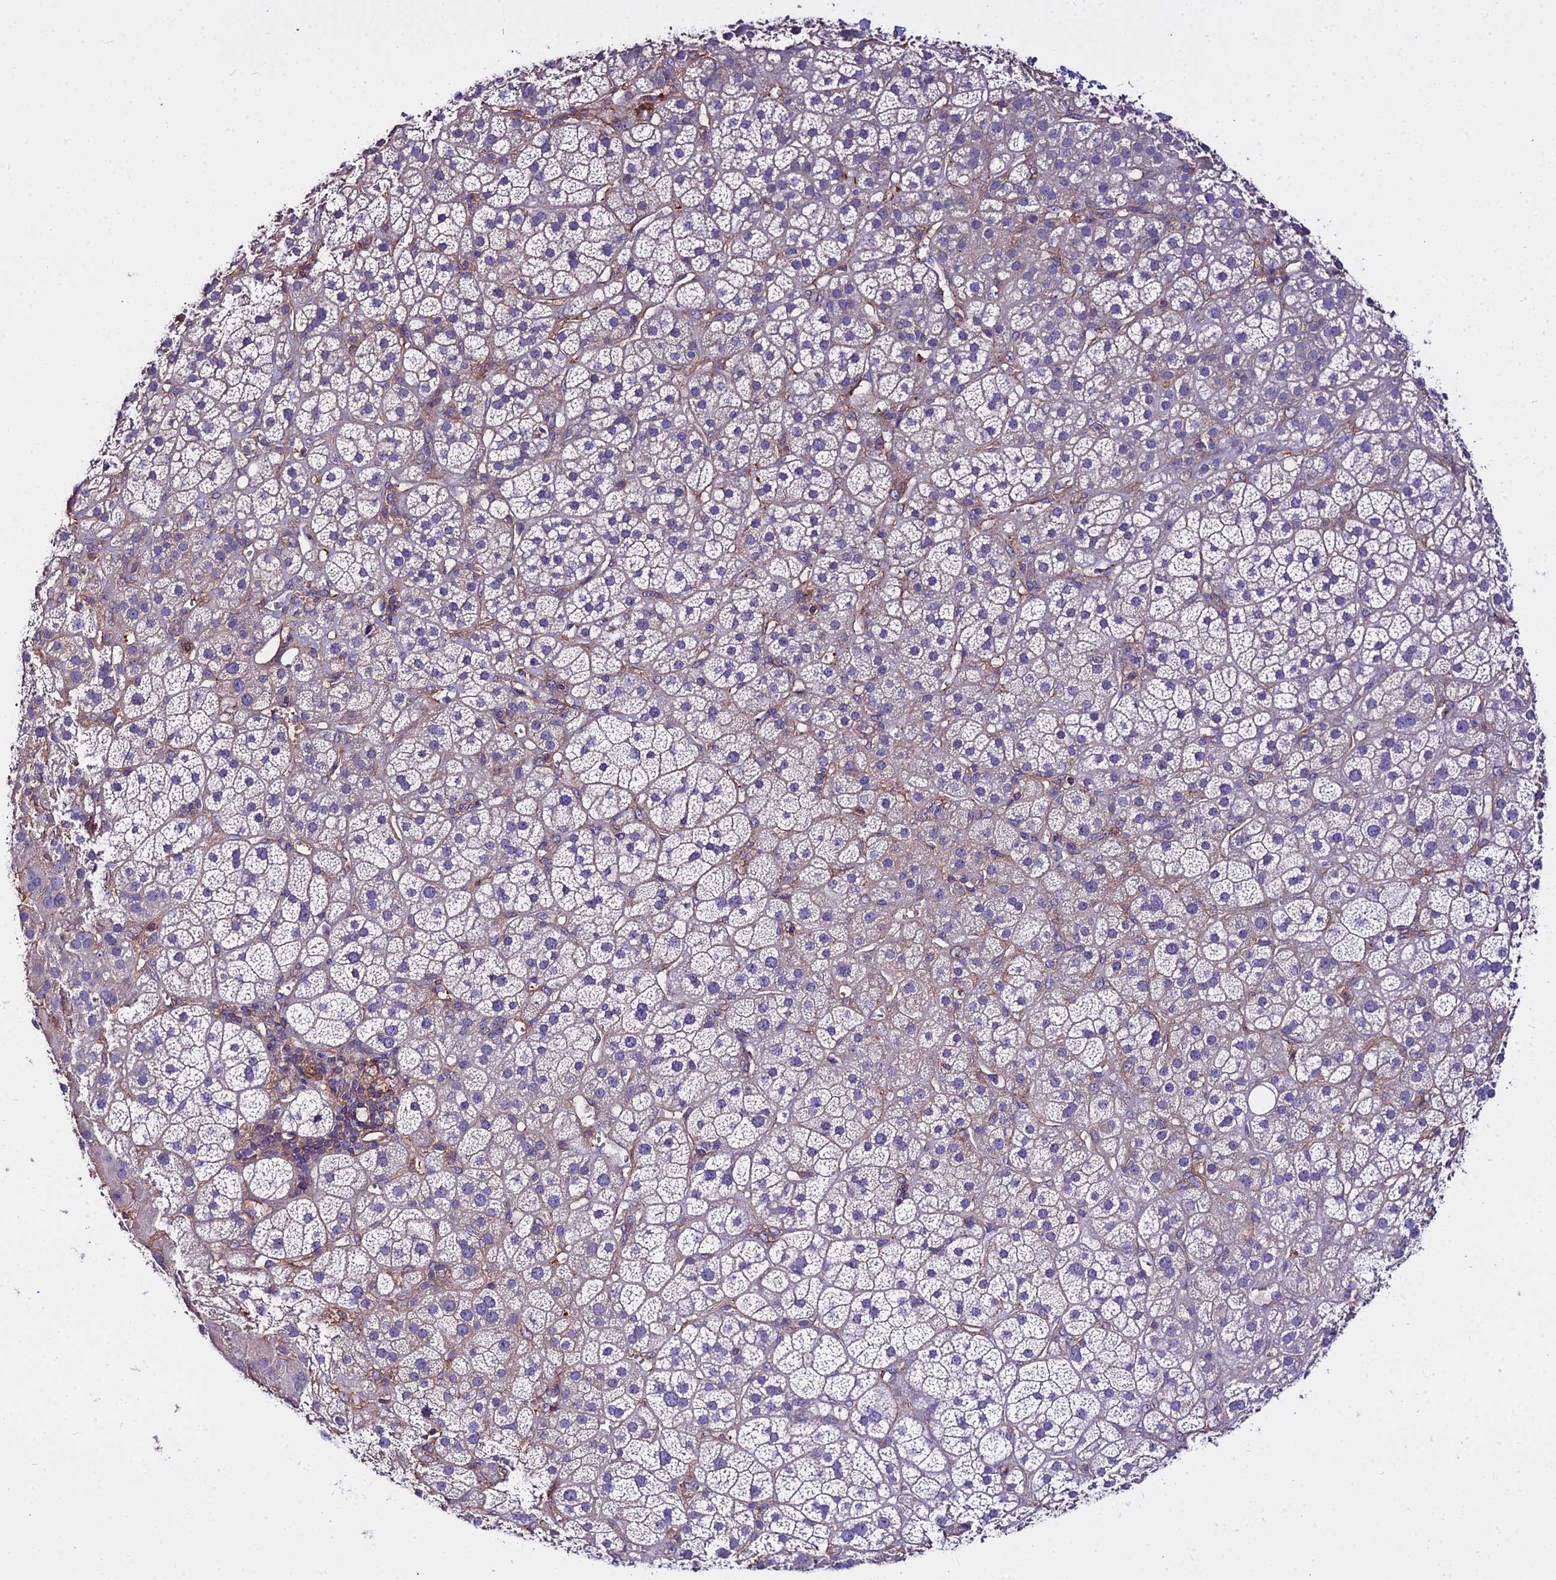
{"staining": {"intensity": "negative", "quantity": "none", "location": "none"}, "tissue": "adrenal gland", "cell_type": "Glandular cells", "image_type": "normal", "snomed": [{"axis": "morphology", "description": "Normal tissue, NOS"}, {"axis": "topography", "description": "Adrenal gland"}], "caption": "Immunohistochemistry of benign adrenal gland shows no staining in glandular cells.", "gene": "GLYAT", "patient": {"sex": "female", "age": 70}}